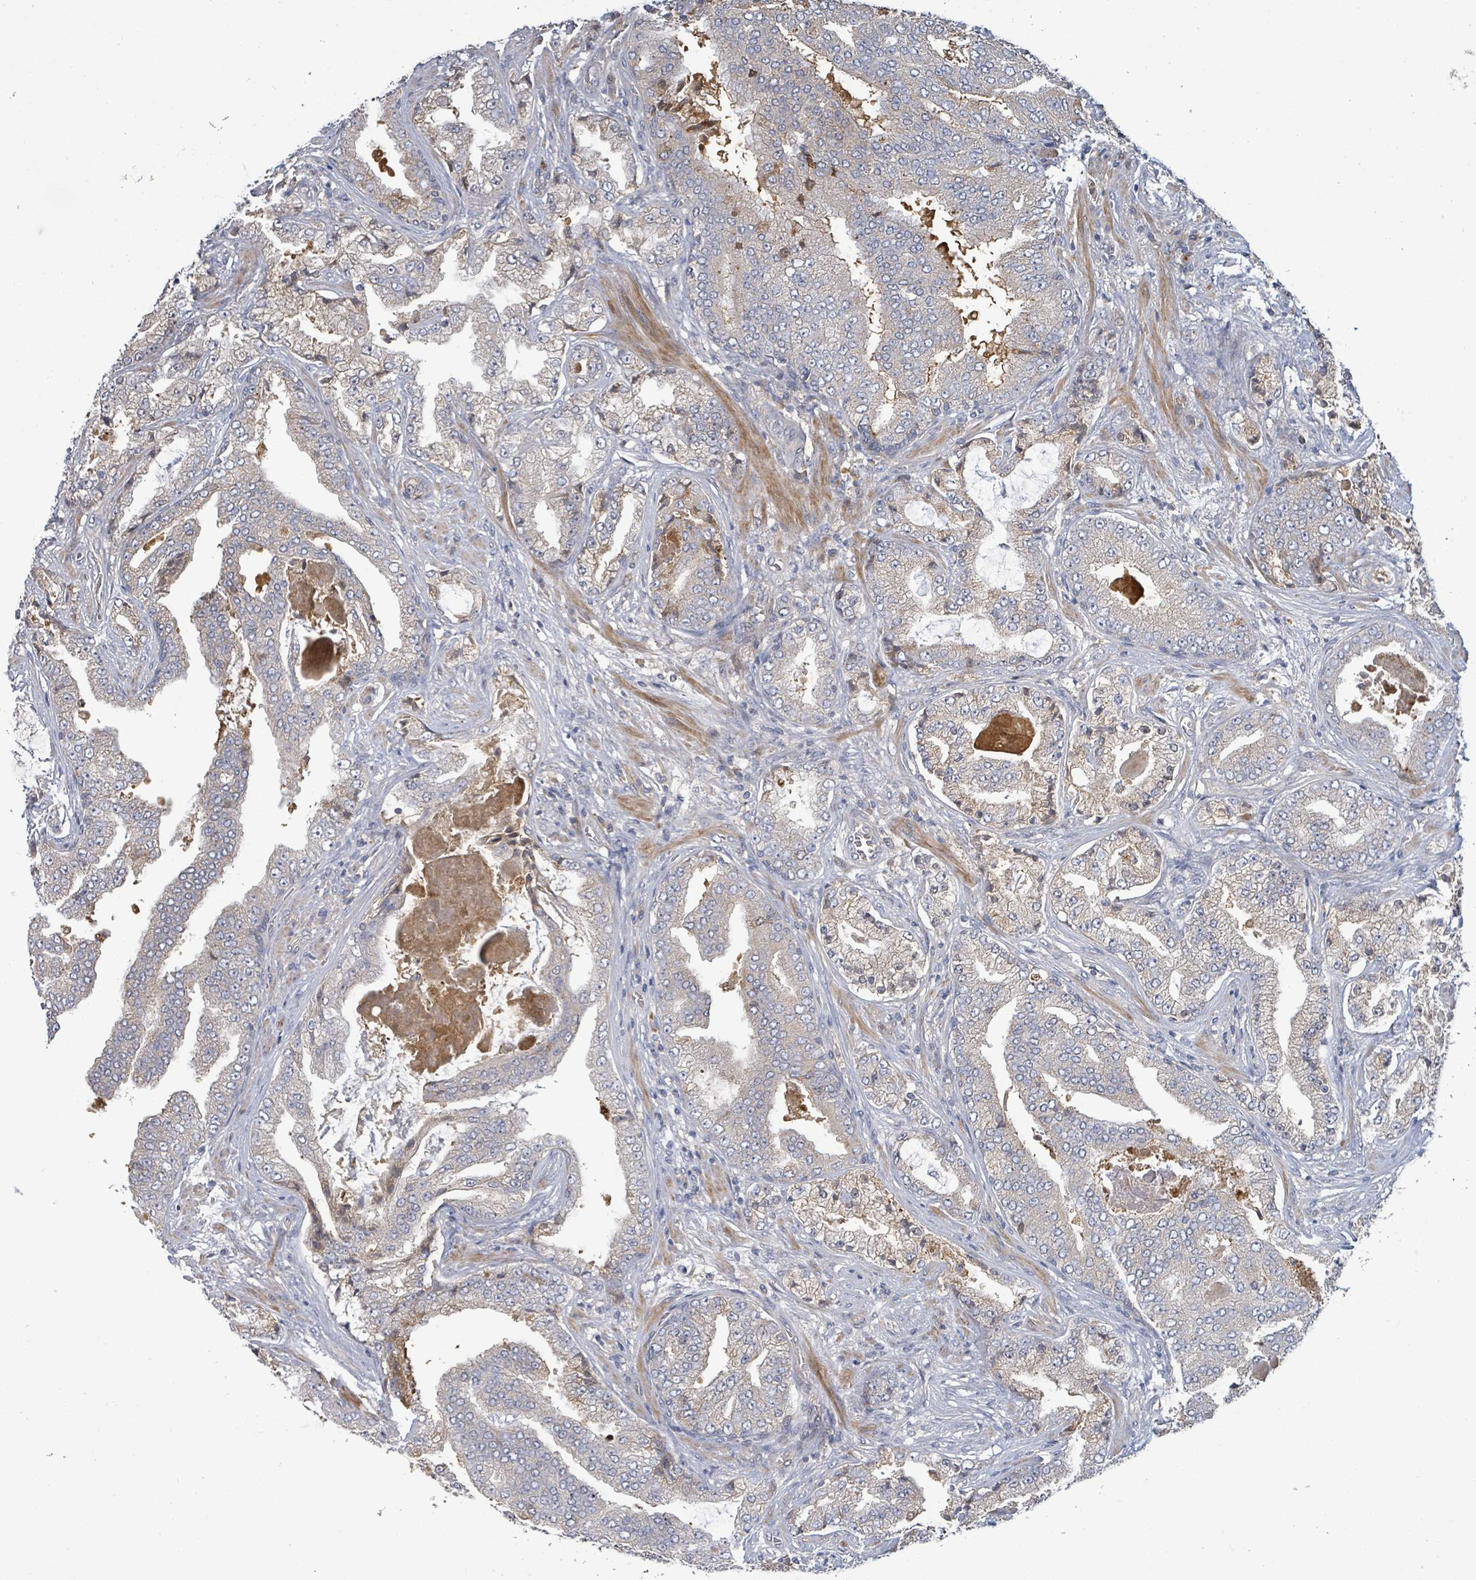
{"staining": {"intensity": "weak", "quantity": "<25%", "location": "cytoplasmic/membranous"}, "tissue": "prostate cancer", "cell_type": "Tumor cells", "image_type": "cancer", "snomed": [{"axis": "morphology", "description": "Adenocarcinoma, High grade"}, {"axis": "topography", "description": "Prostate"}], "caption": "This is an immunohistochemistry (IHC) histopathology image of prostate cancer. There is no positivity in tumor cells.", "gene": "STARD4", "patient": {"sex": "male", "age": 68}}